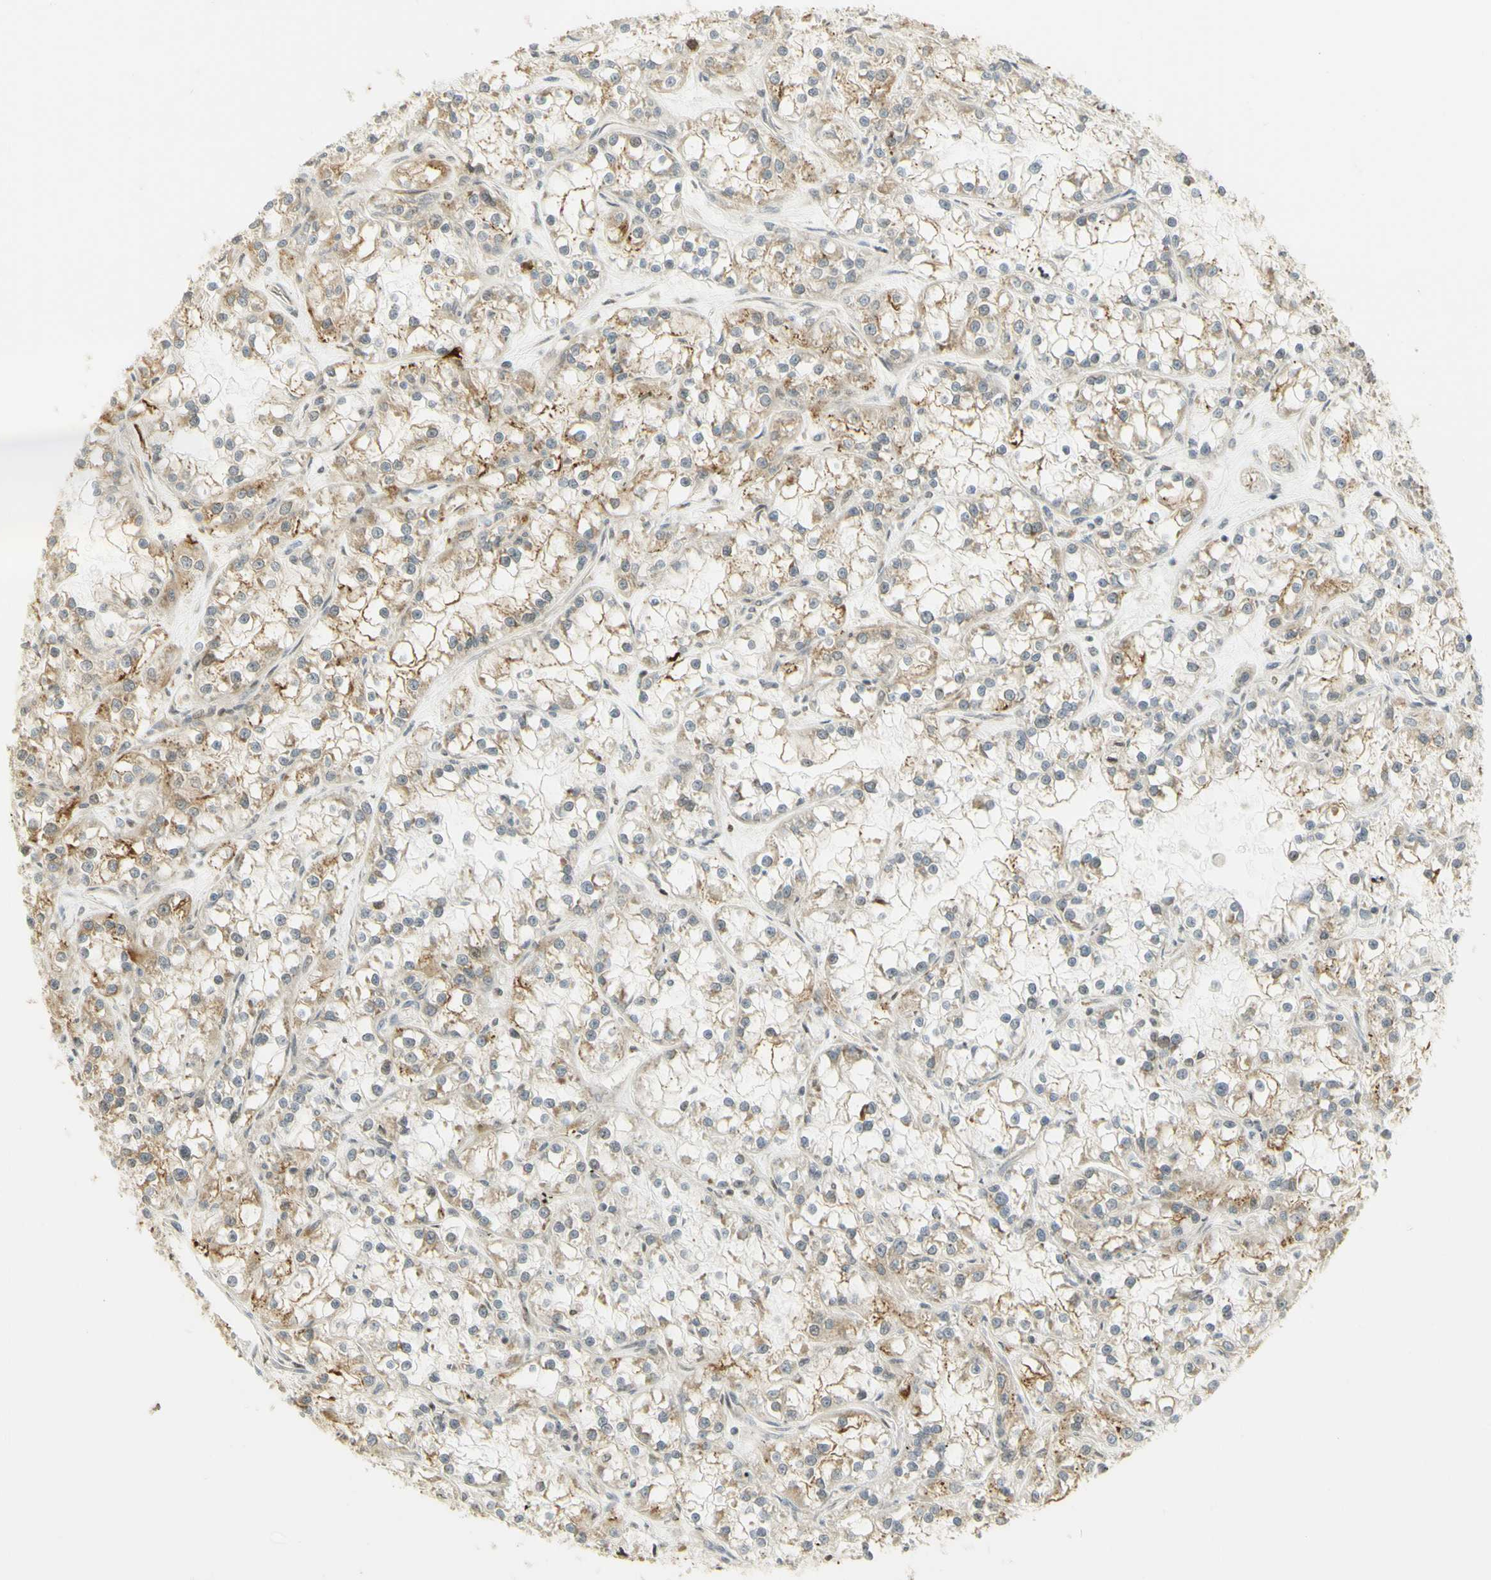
{"staining": {"intensity": "moderate", "quantity": ">75%", "location": "cytoplasmic/membranous"}, "tissue": "renal cancer", "cell_type": "Tumor cells", "image_type": "cancer", "snomed": [{"axis": "morphology", "description": "Adenocarcinoma, NOS"}, {"axis": "topography", "description": "Kidney"}], "caption": "Adenocarcinoma (renal) tissue displays moderate cytoplasmic/membranous expression in about >75% of tumor cells, visualized by immunohistochemistry. (Brightfield microscopy of DAB IHC at high magnification).", "gene": "KIF11", "patient": {"sex": "female", "age": 52}}